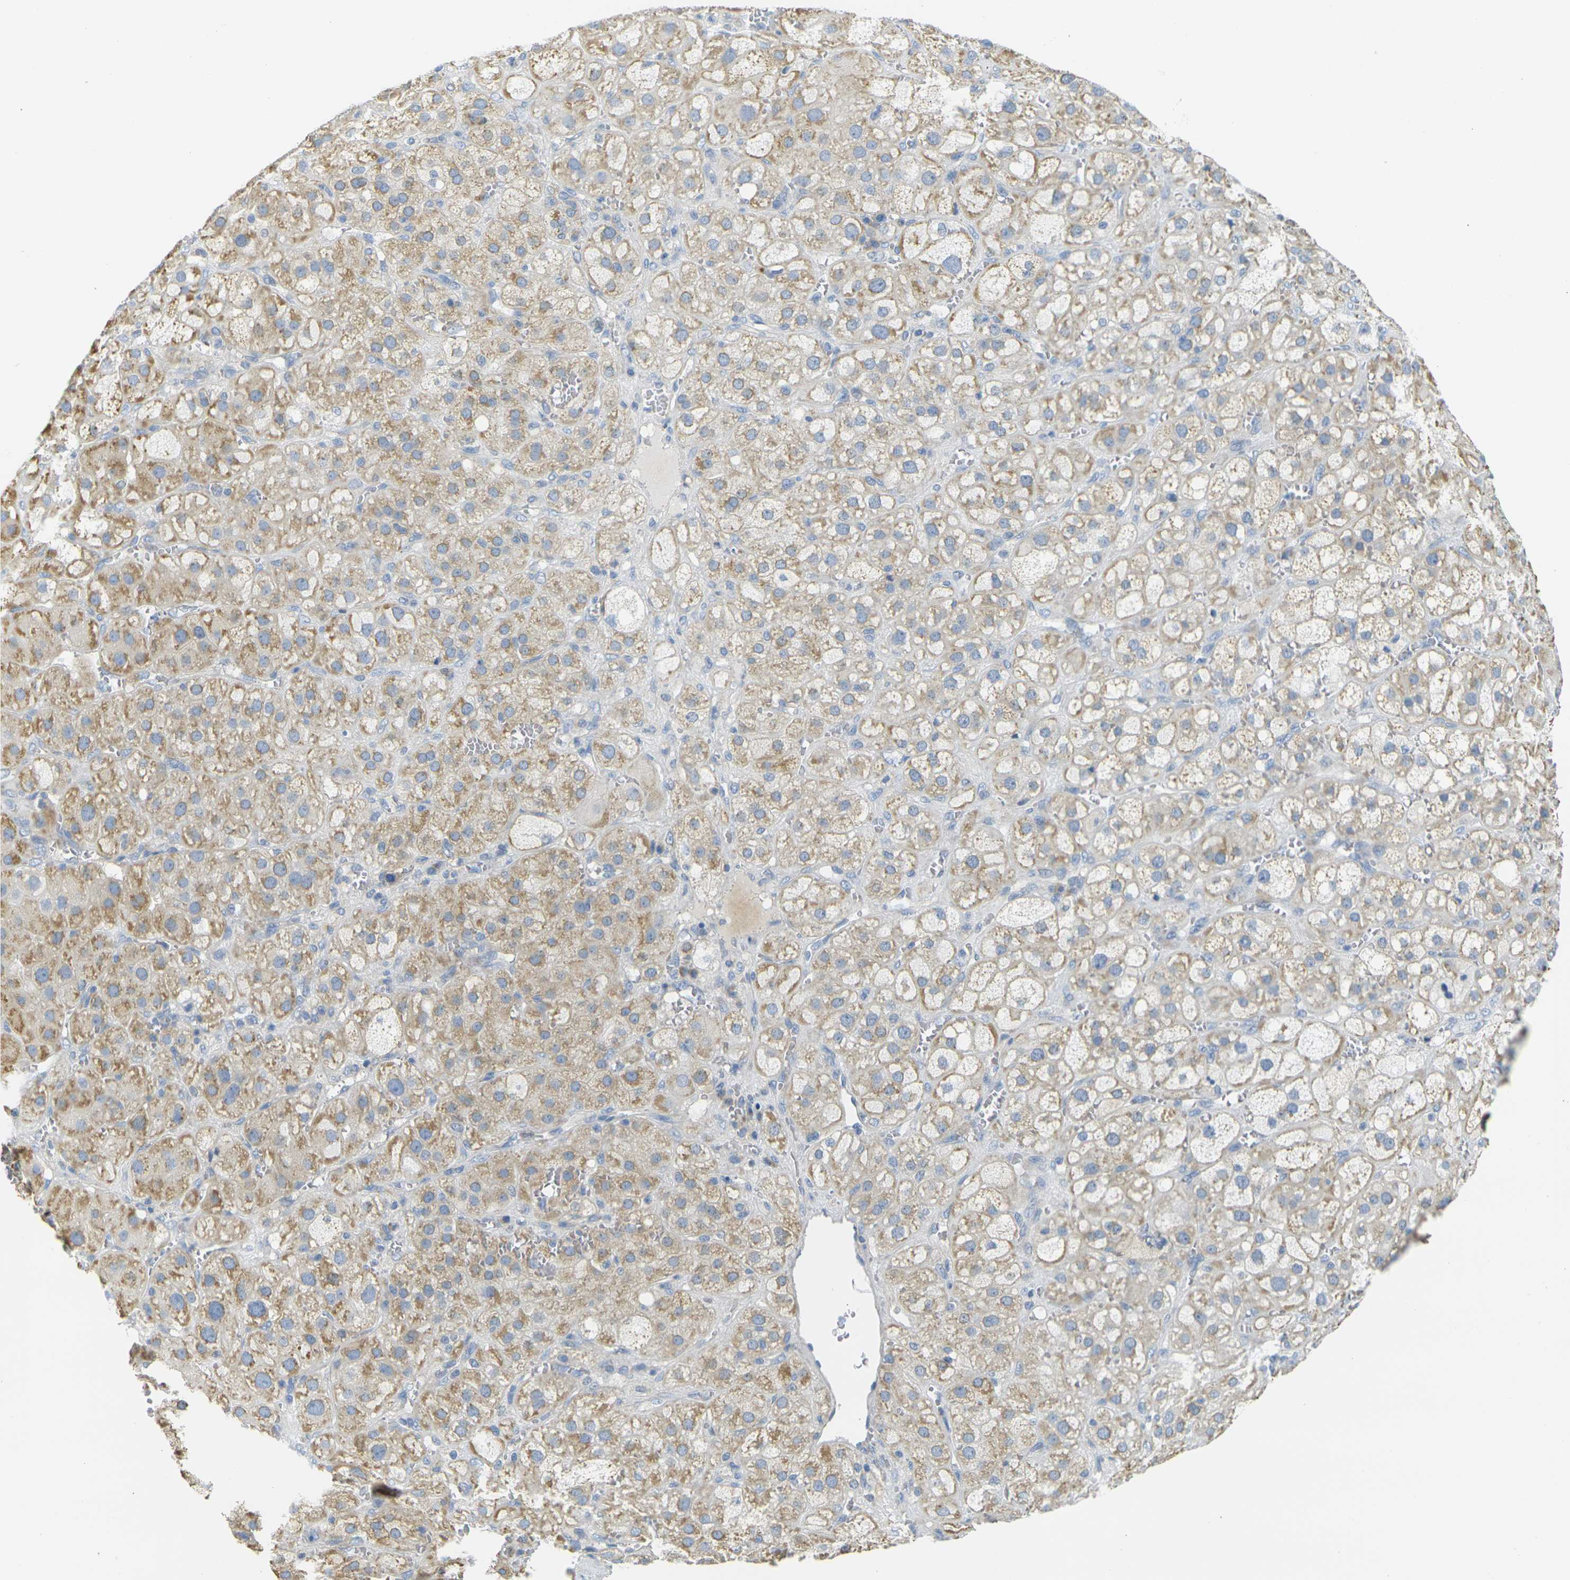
{"staining": {"intensity": "moderate", "quantity": "25%-75%", "location": "cytoplasmic/membranous"}, "tissue": "adrenal gland", "cell_type": "Glandular cells", "image_type": "normal", "snomed": [{"axis": "morphology", "description": "Normal tissue, NOS"}, {"axis": "topography", "description": "Adrenal gland"}], "caption": "Moderate cytoplasmic/membranous positivity for a protein is present in approximately 25%-75% of glandular cells of unremarkable adrenal gland using immunohistochemistry (IHC).", "gene": "PARD6B", "patient": {"sex": "female", "age": 47}}